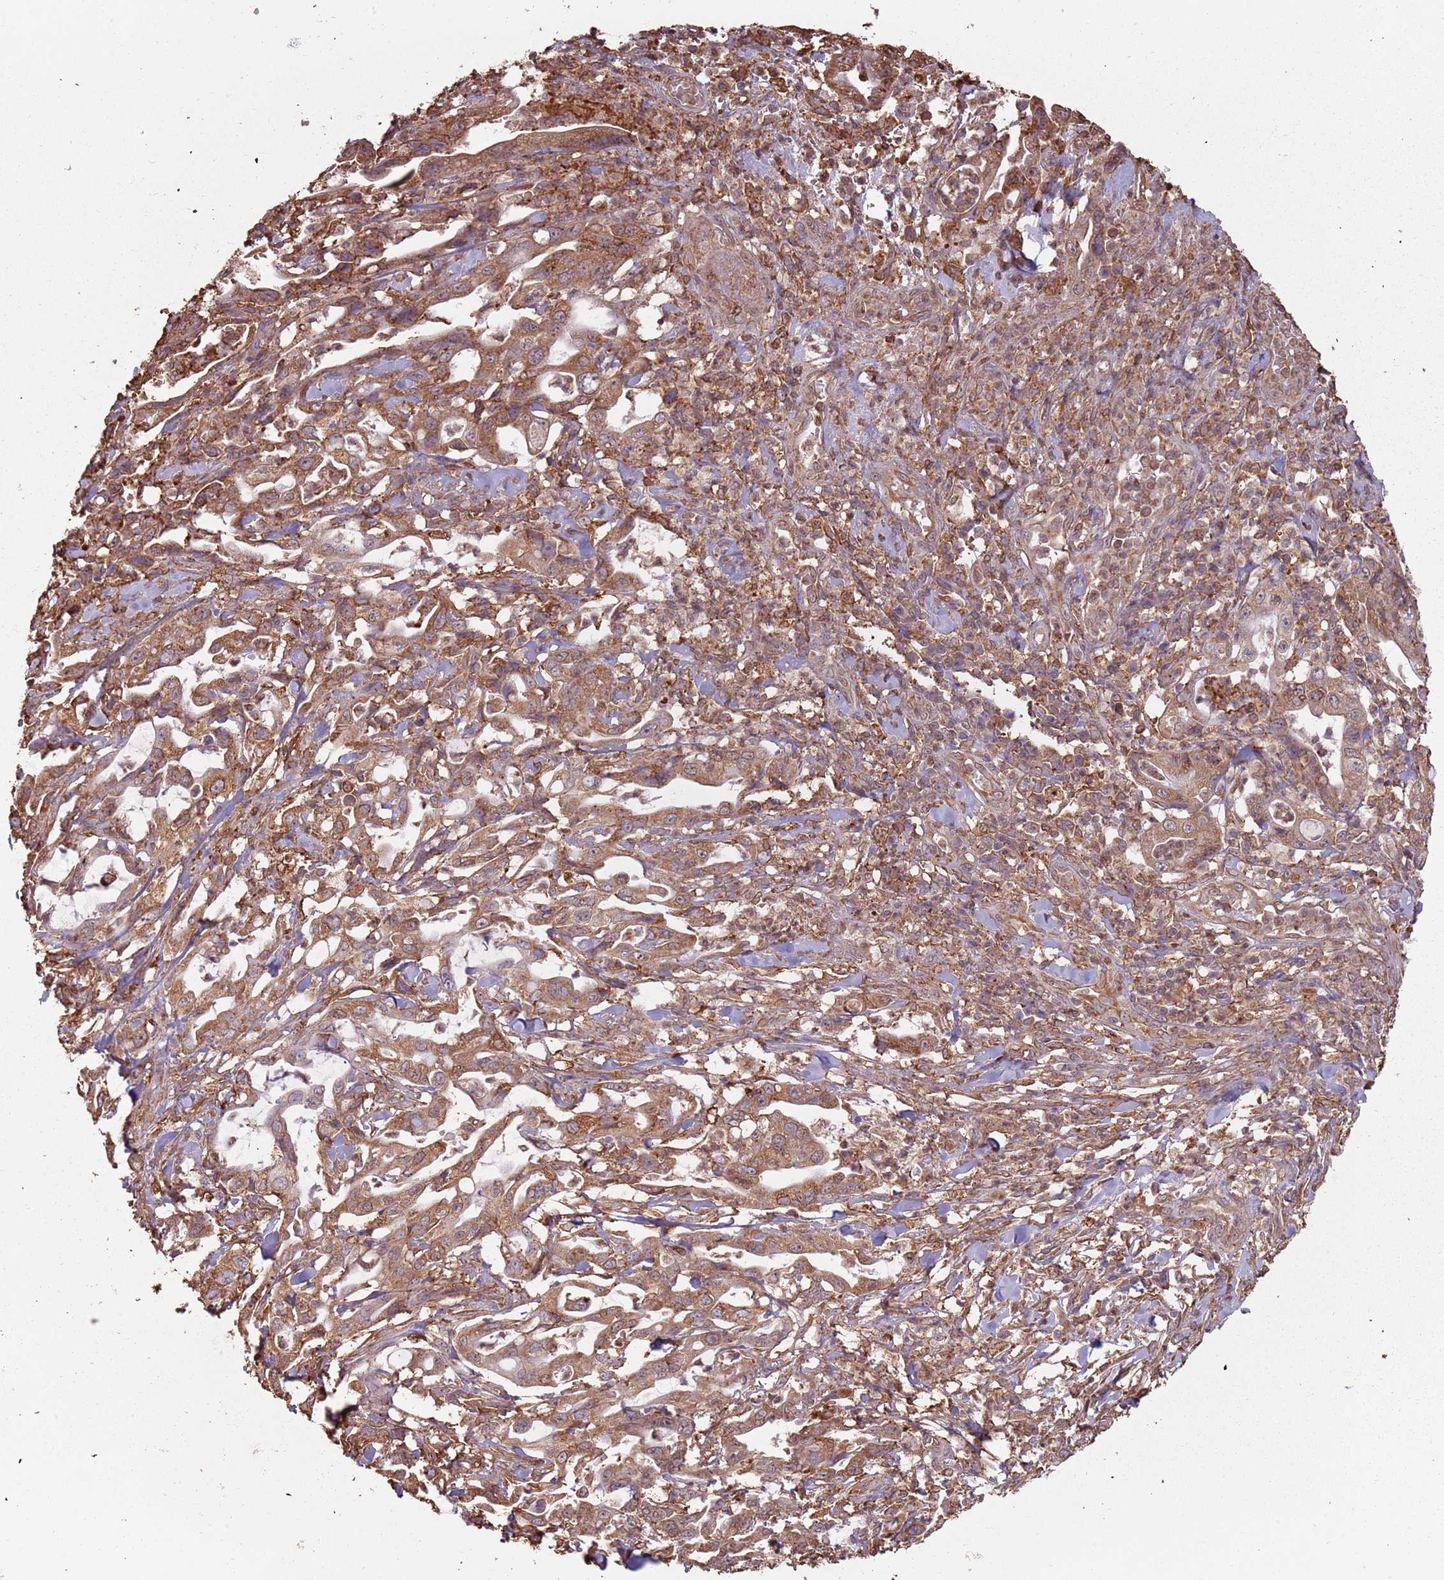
{"staining": {"intensity": "moderate", "quantity": ">75%", "location": "cytoplasmic/membranous"}, "tissue": "pancreatic cancer", "cell_type": "Tumor cells", "image_type": "cancer", "snomed": [{"axis": "morphology", "description": "Adenocarcinoma, NOS"}, {"axis": "topography", "description": "Pancreas"}], "caption": "This micrograph displays IHC staining of human pancreatic cancer (adenocarcinoma), with medium moderate cytoplasmic/membranous positivity in approximately >75% of tumor cells.", "gene": "ATOSB", "patient": {"sex": "female", "age": 61}}